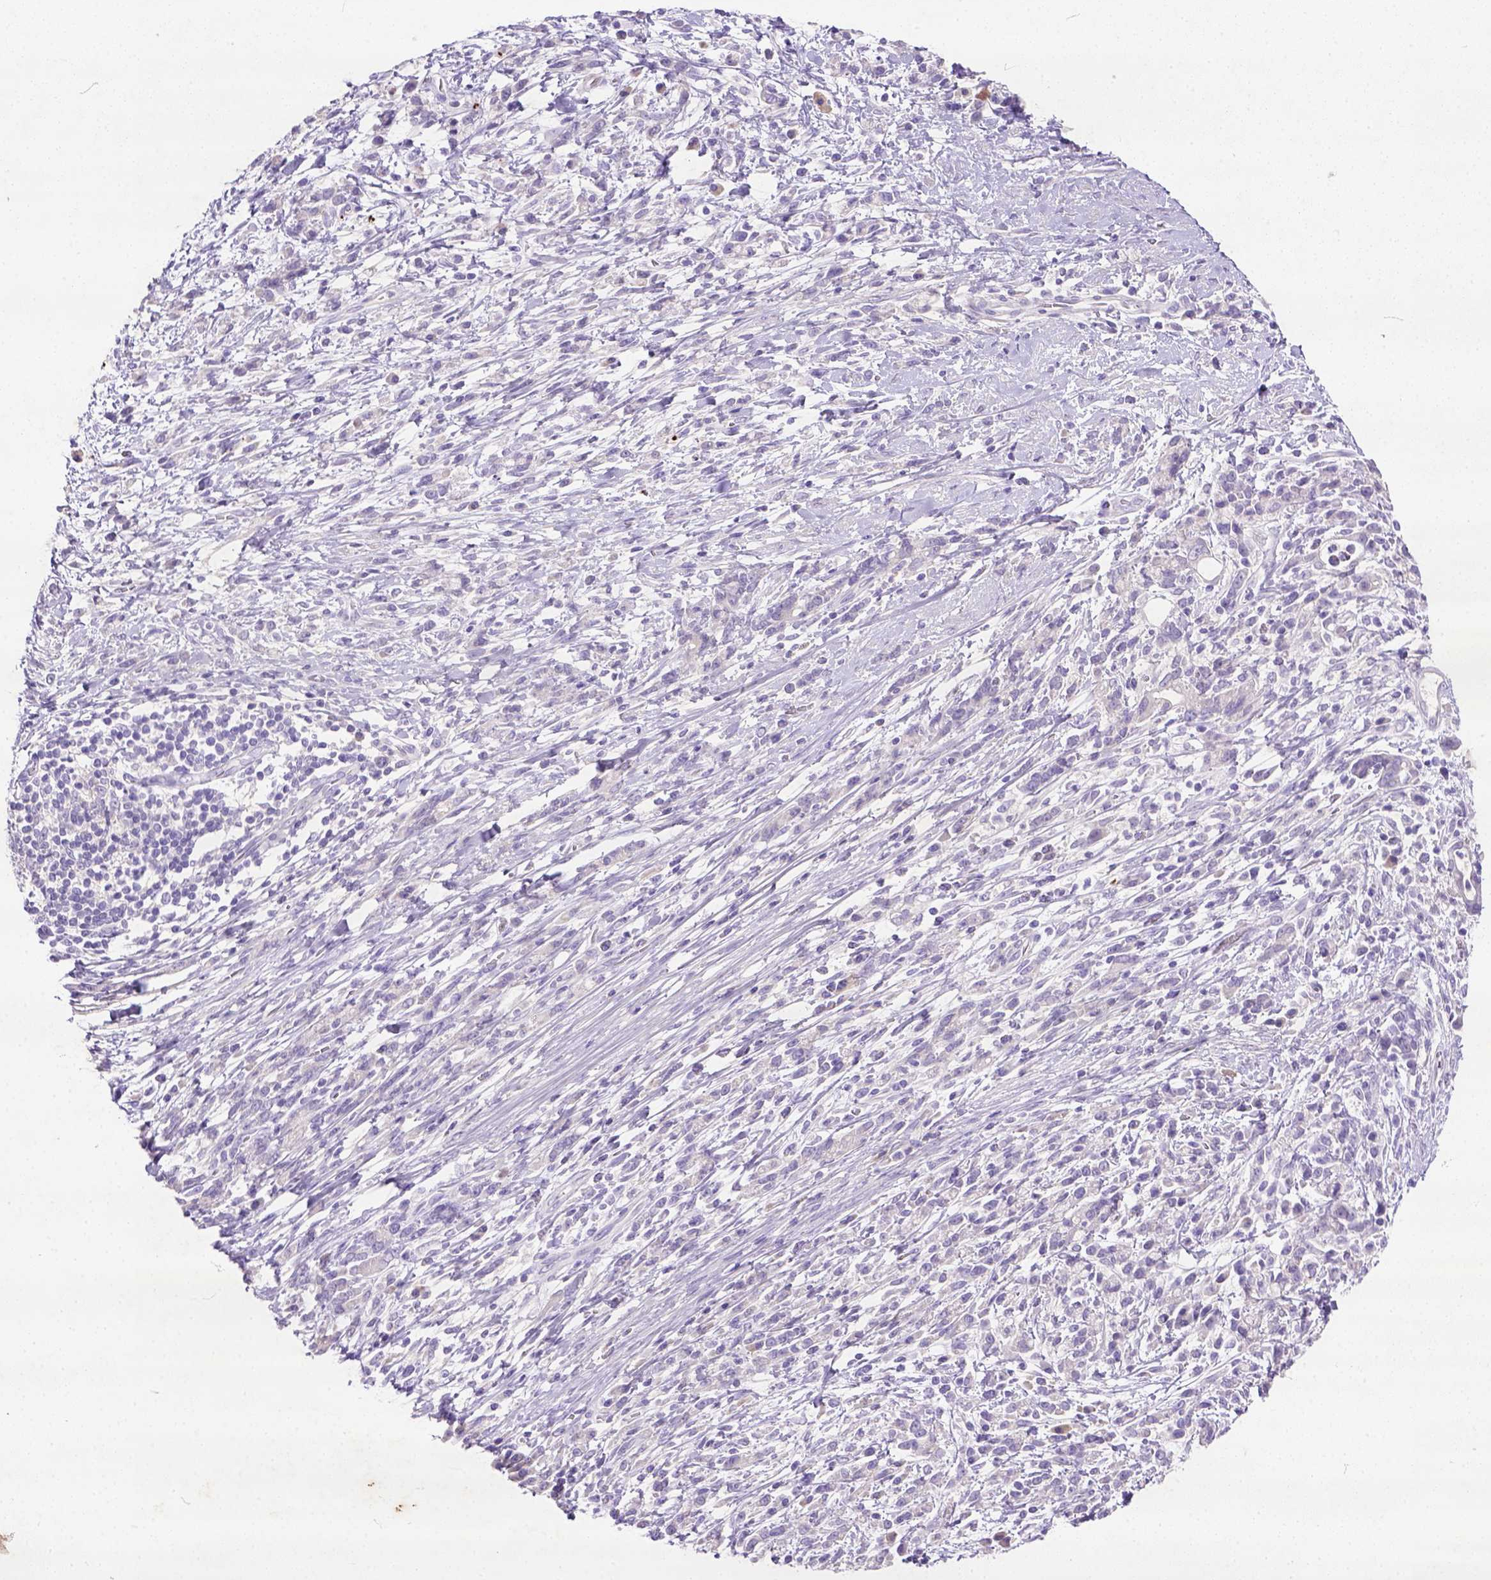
{"staining": {"intensity": "negative", "quantity": "none", "location": "none"}, "tissue": "stomach cancer", "cell_type": "Tumor cells", "image_type": "cancer", "snomed": [{"axis": "morphology", "description": "Adenocarcinoma, NOS"}, {"axis": "topography", "description": "Stomach"}], "caption": "Stomach cancer (adenocarcinoma) stained for a protein using IHC shows no expression tumor cells.", "gene": "NUDT2", "patient": {"sex": "female", "age": 57}}